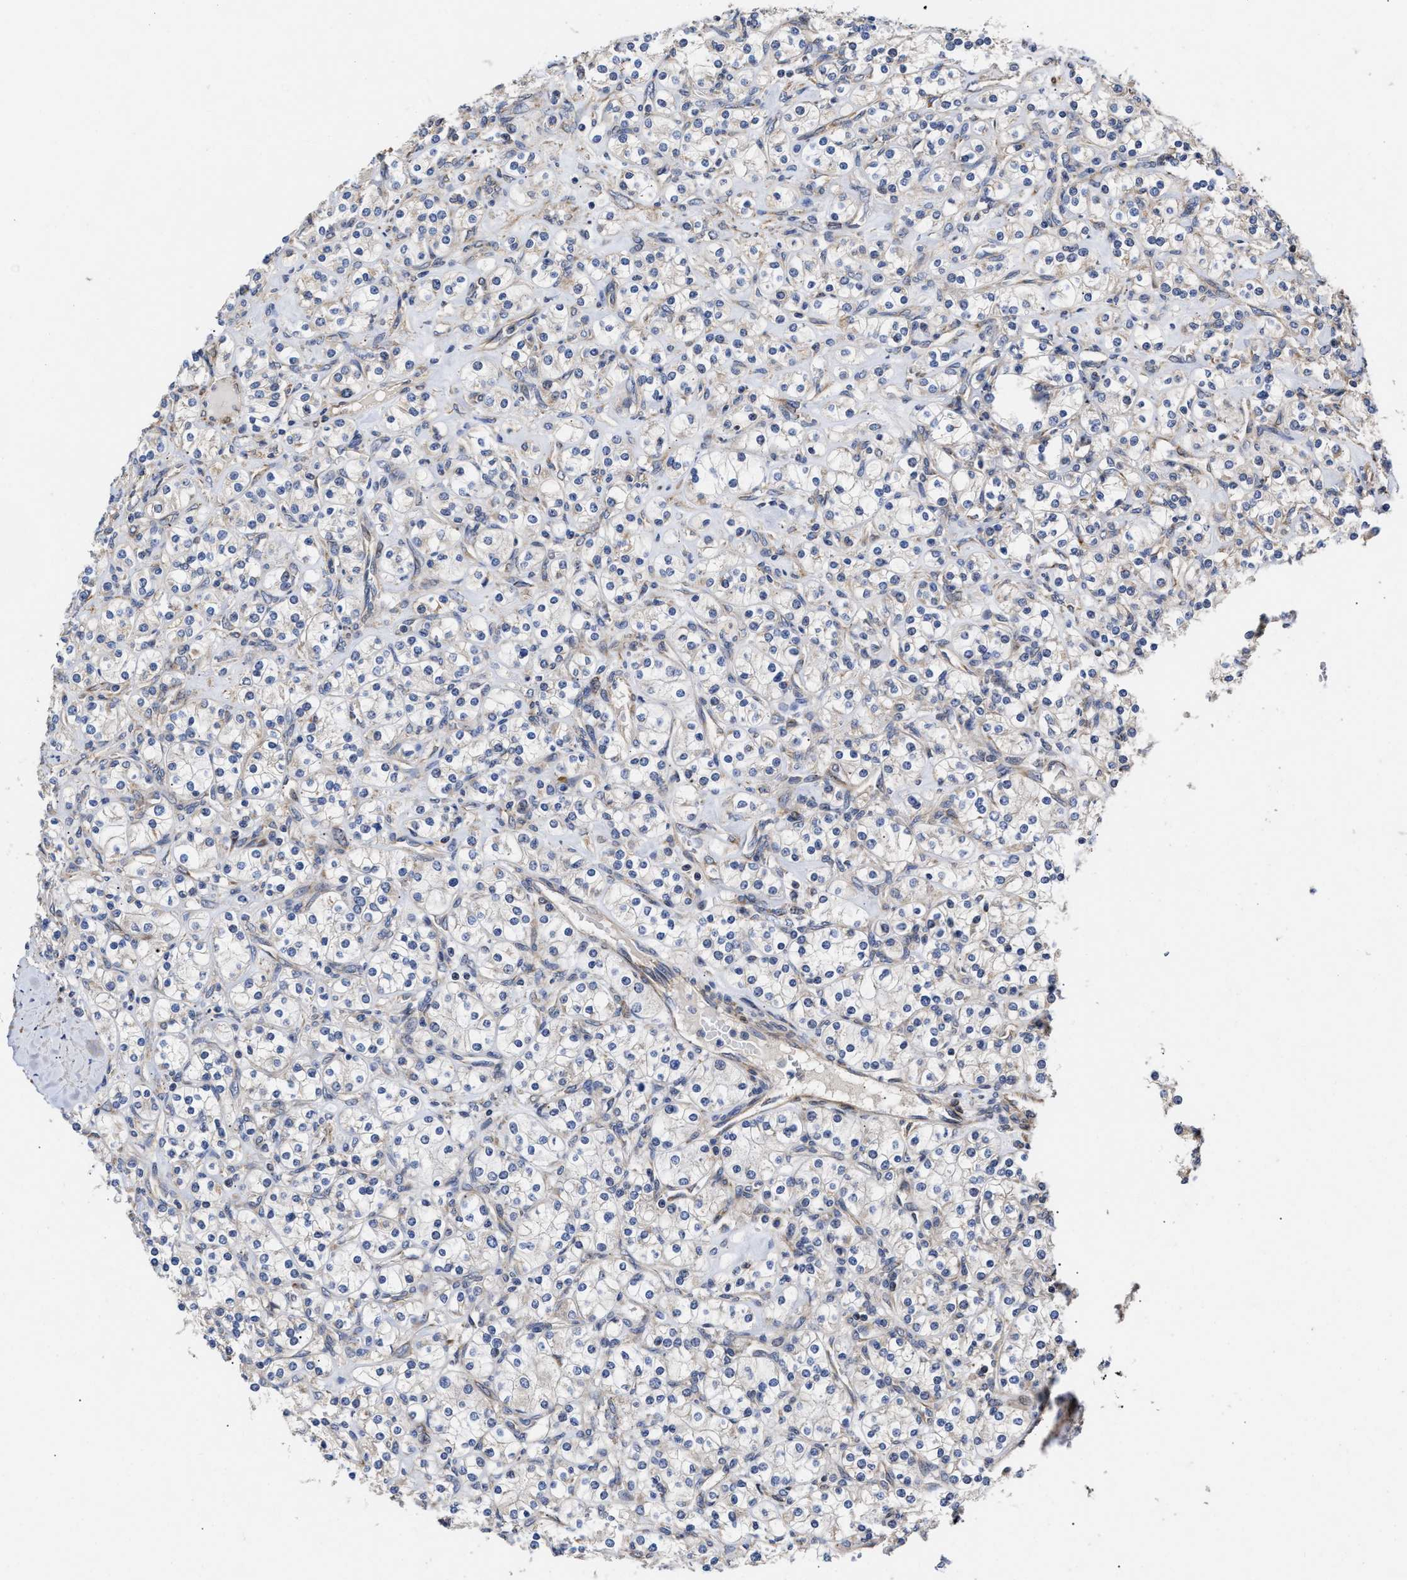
{"staining": {"intensity": "negative", "quantity": "none", "location": "none"}, "tissue": "renal cancer", "cell_type": "Tumor cells", "image_type": "cancer", "snomed": [{"axis": "morphology", "description": "Adenocarcinoma, NOS"}, {"axis": "topography", "description": "Kidney"}], "caption": "Tumor cells show no significant positivity in renal adenocarcinoma.", "gene": "MALSU1", "patient": {"sex": "male", "age": 77}}